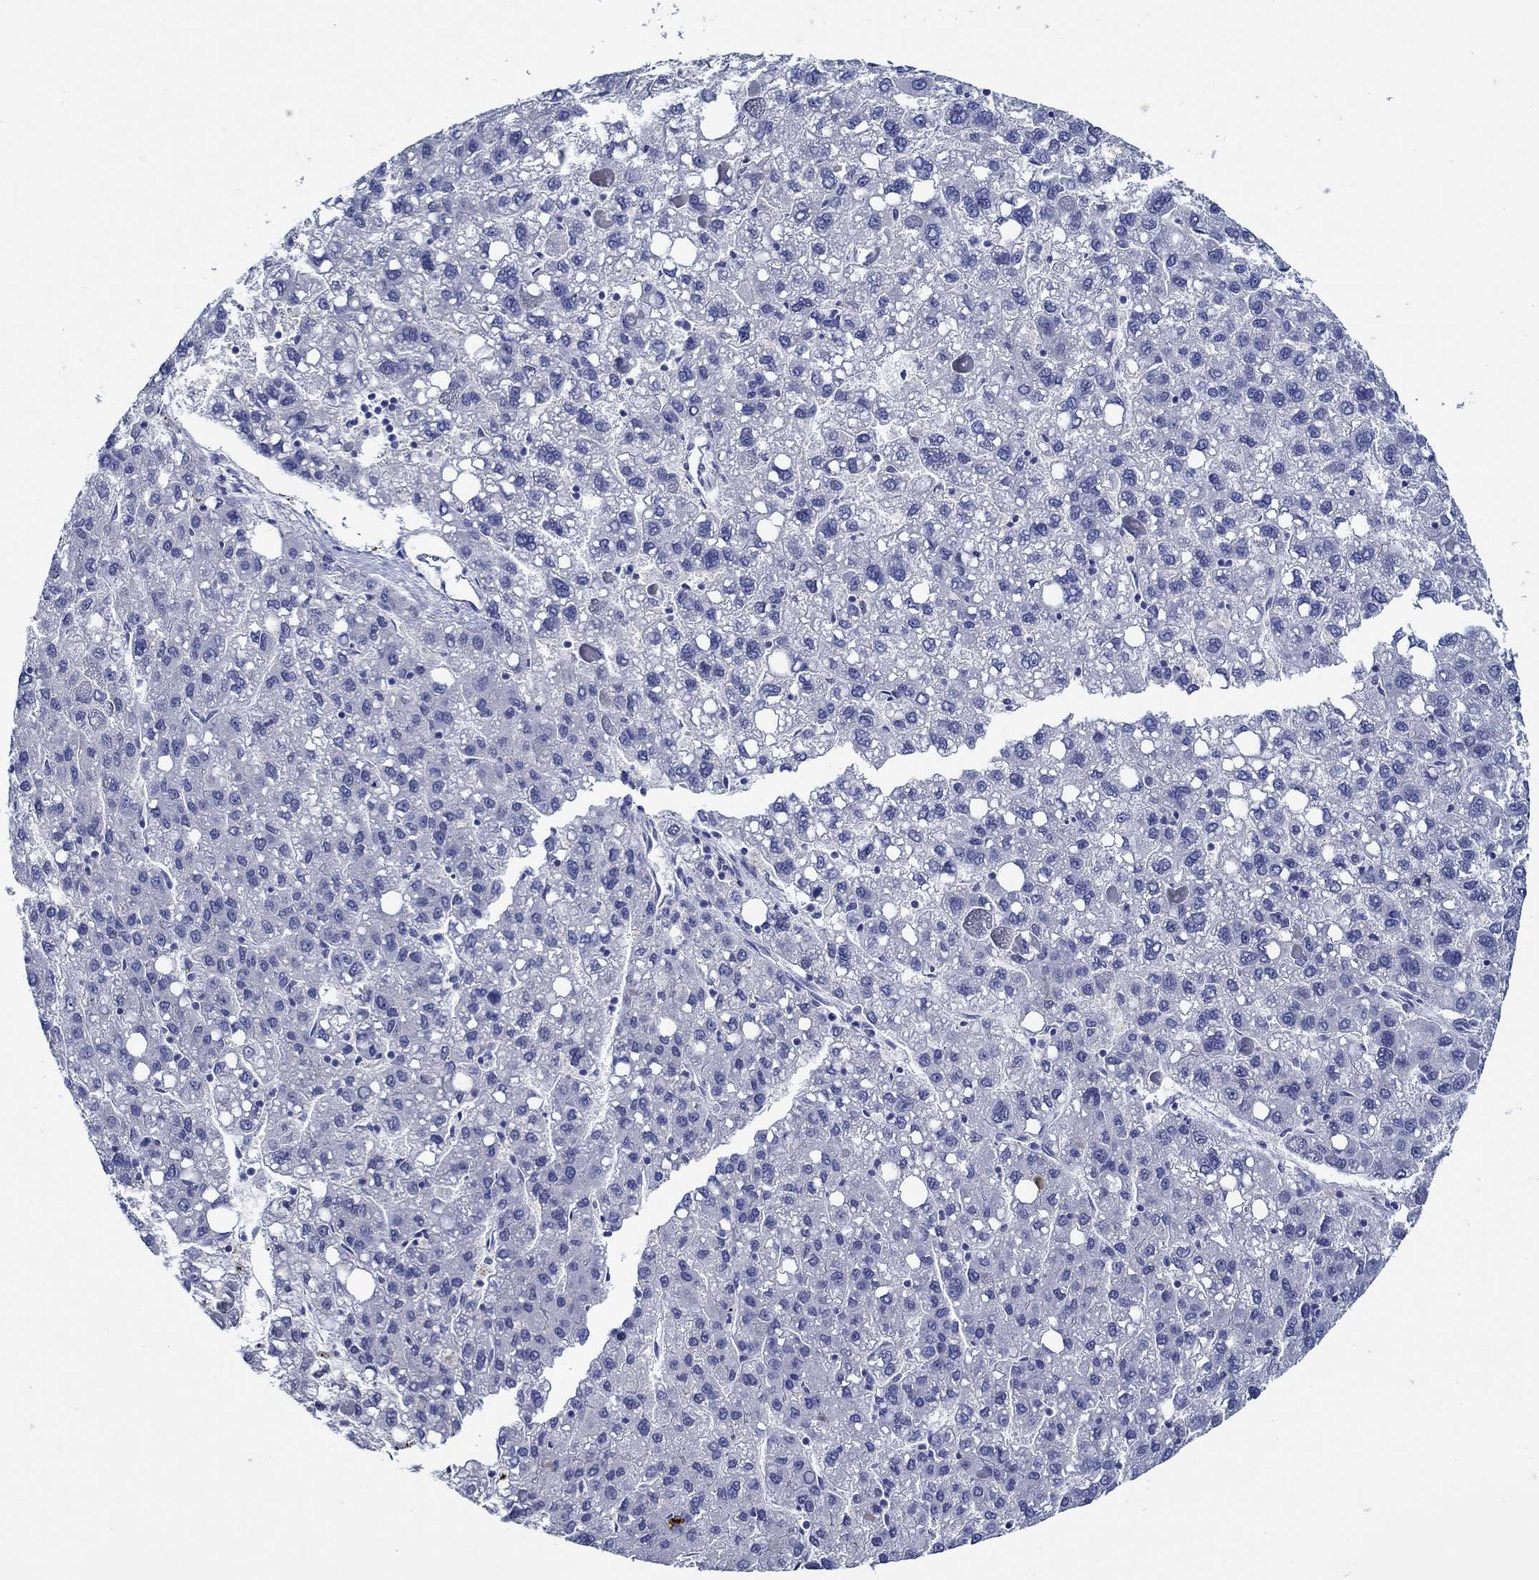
{"staining": {"intensity": "negative", "quantity": "none", "location": "none"}, "tissue": "liver cancer", "cell_type": "Tumor cells", "image_type": "cancer", "snomed": [{"axis": "morphology", "description": "Carcinoma, Hepatocellular, NOS"}, {"axis": "topography", "description": "Liver"}], "caption": "An image of human liver cancer (hepatocellular carcinoma) is negative for staining in tumor cells.", "gene": "MC2R", "patient": {"sex": "female", "age": 82}}